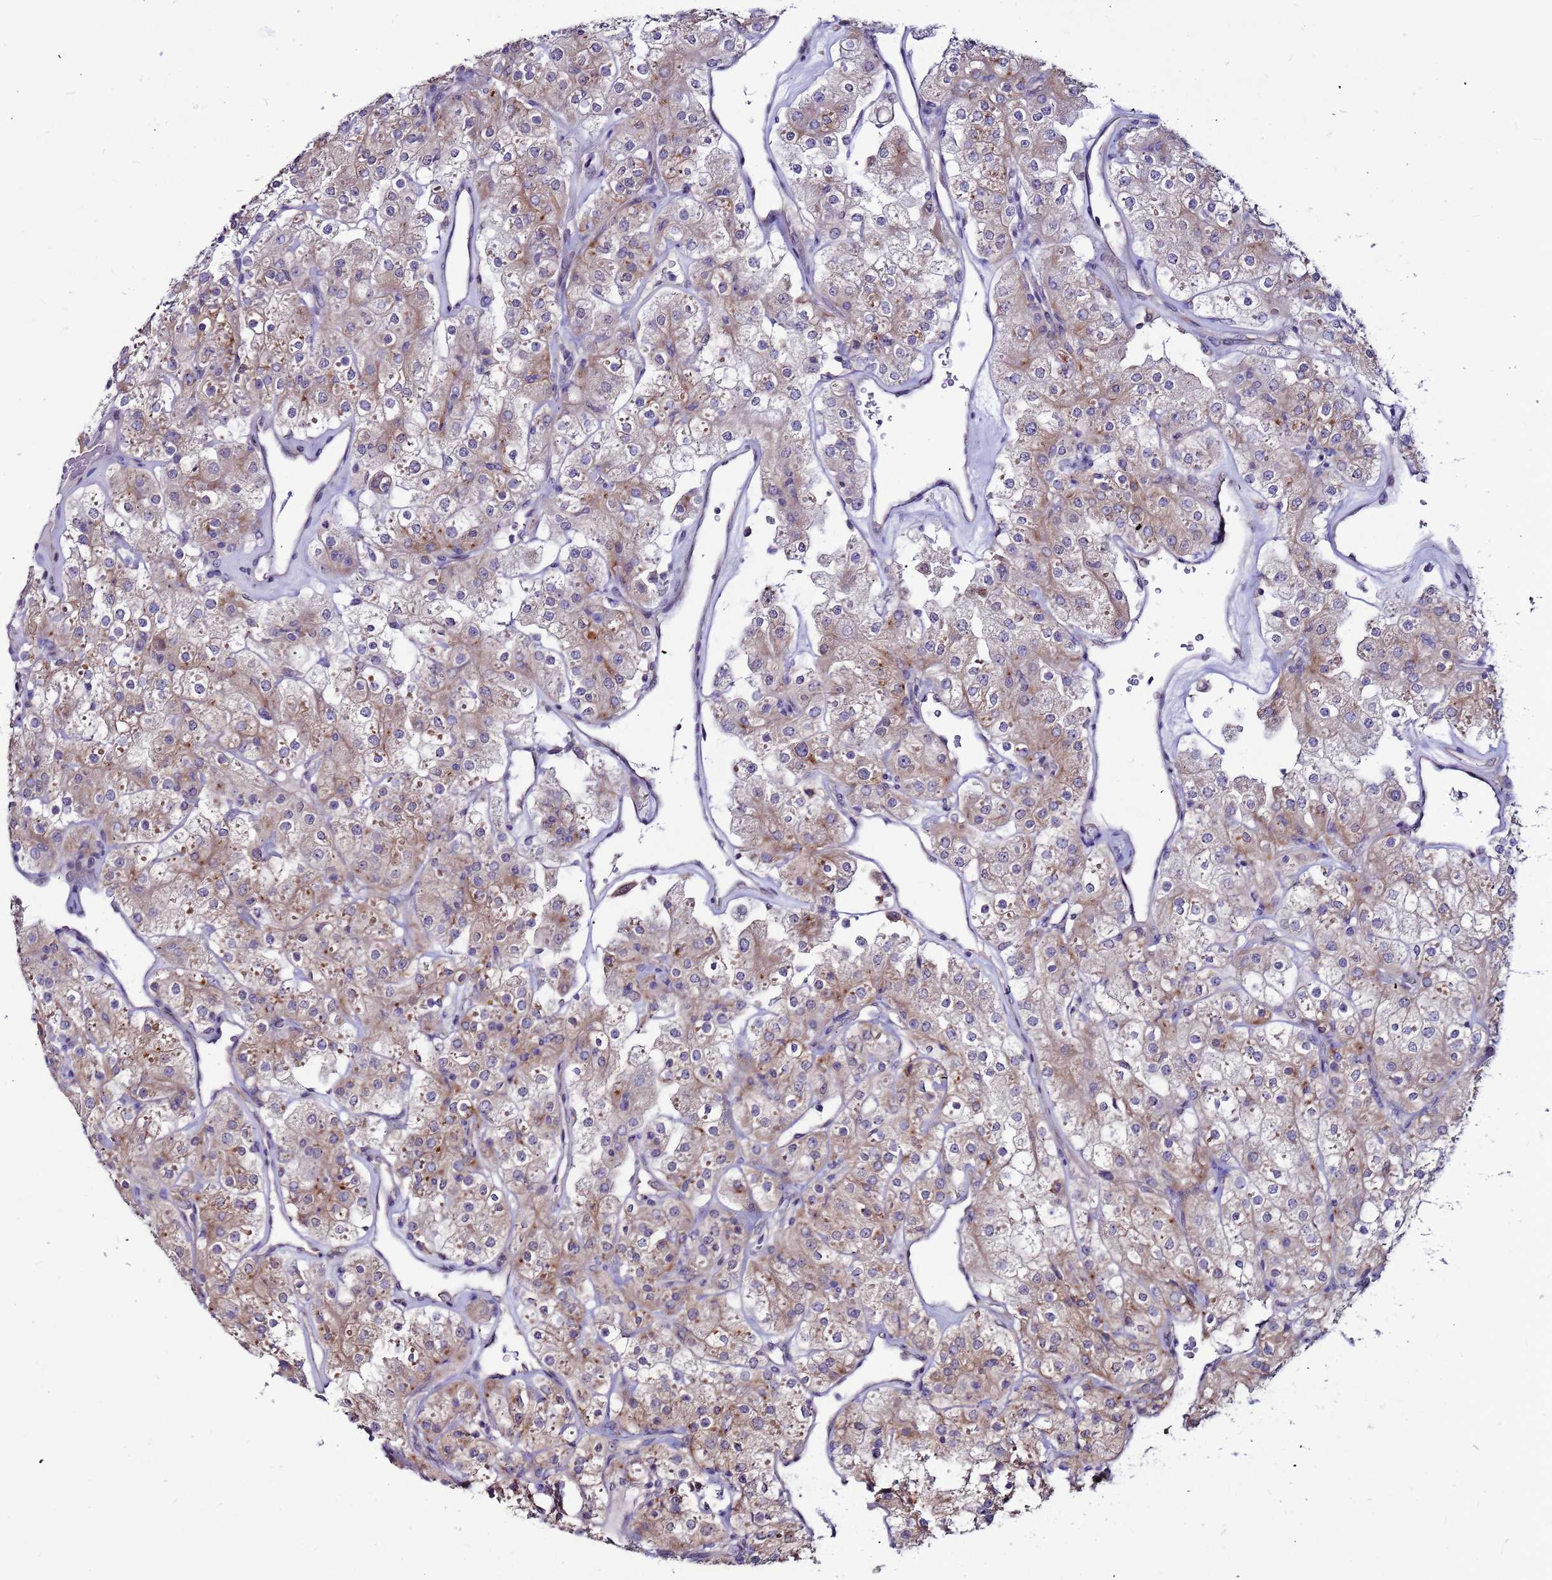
{"staining": {"intensity": "moderate", "quantity": ">75%", "location": "cytoplasmic/membranous"}, "tissue": "renal cancer", "cell_type": "Tumor cells", "image_type": "cancer", "snomed": [{"axis": "morphology", "description": "Adenocarcinoma, NOS"}, {"axis": "topography", "description": "Kidney"}], "caption": "Moderate cytoplasmic/membranous expression is present in approximately >75% of tumor cells in adenocarcinoma (renal).", "gene": "SLC44A3", "patient": {"sex": "male", "age": 77}}